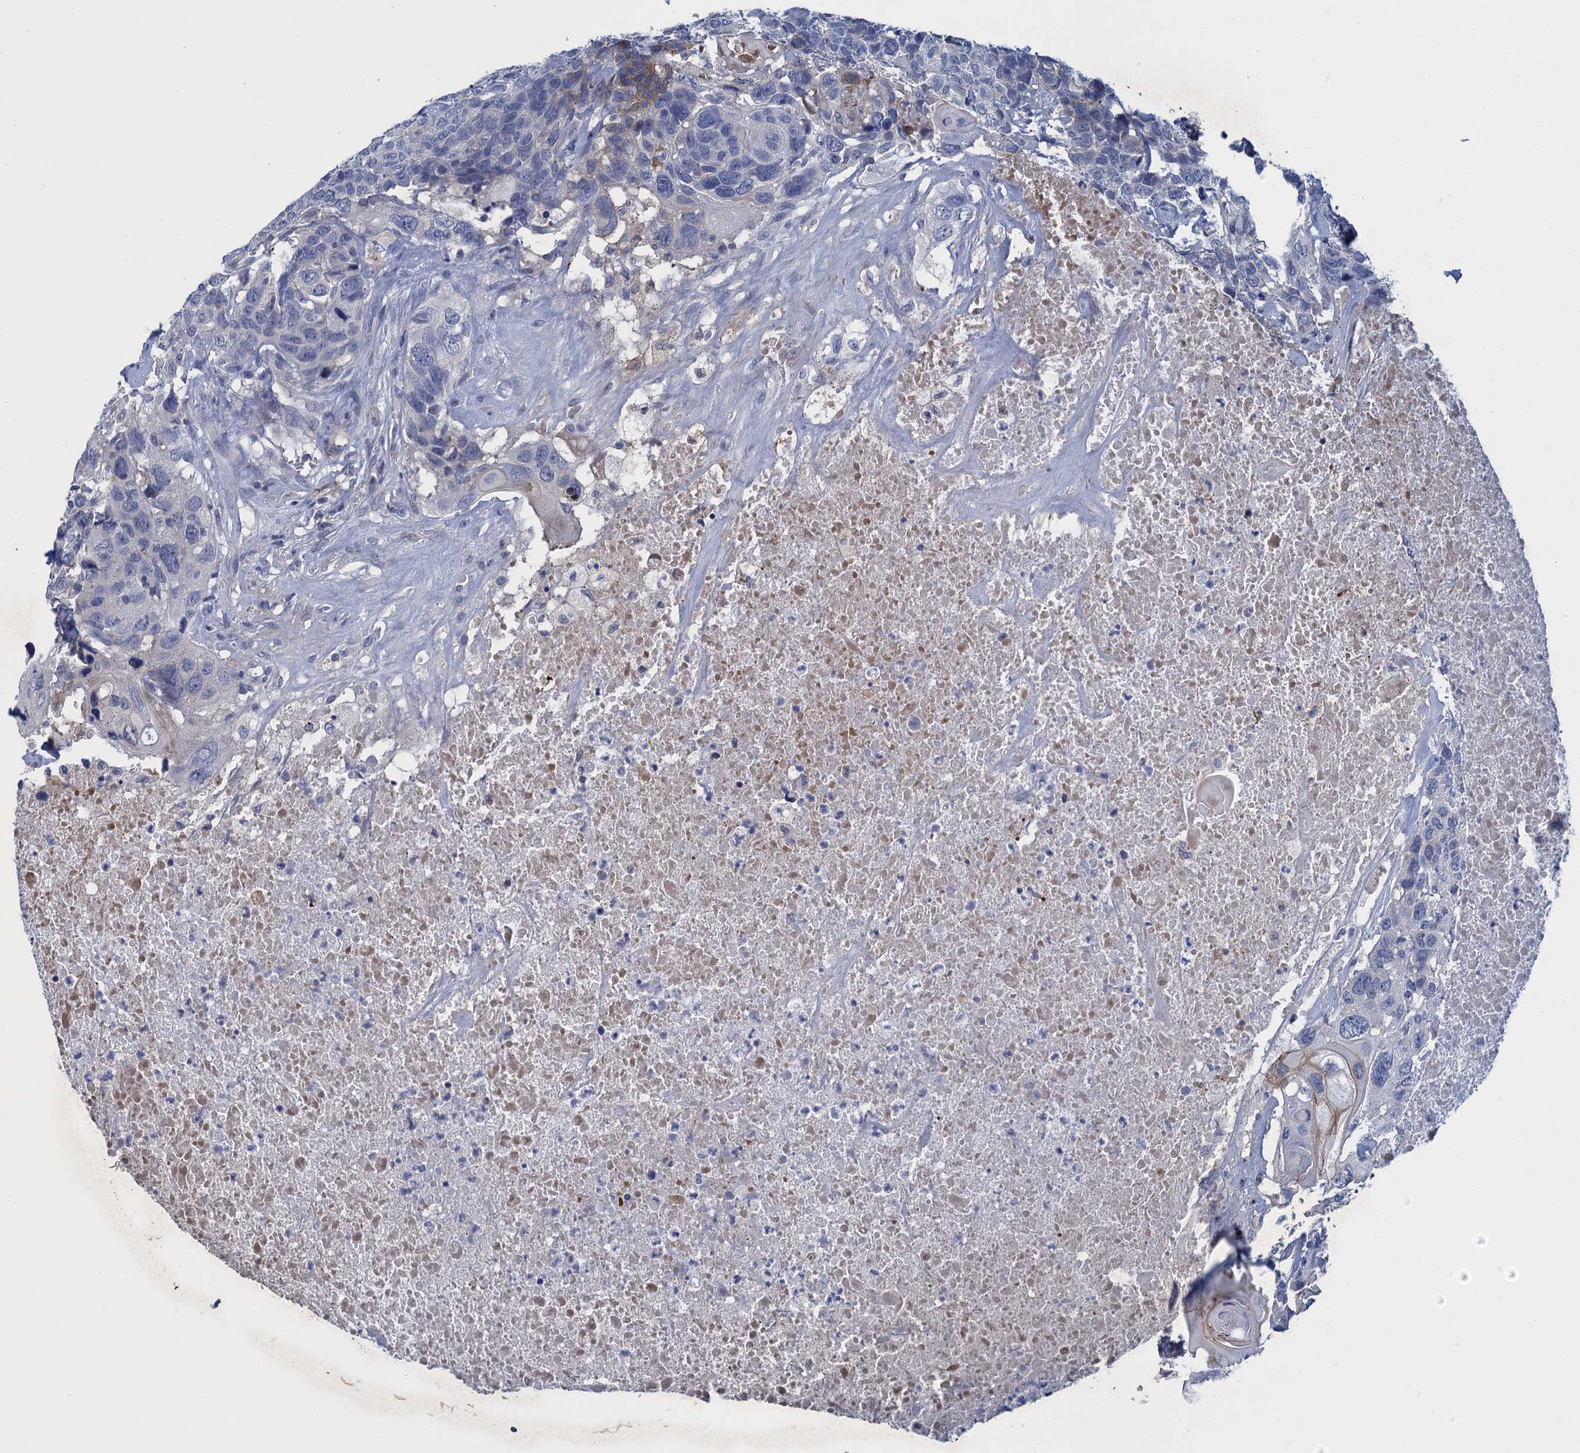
{"staining": {"intensity": "negative", "quantity": "none", "location": "none"}, "tissue": "head and neck cancer", "cell_type": "Tumor cells", "image_type": "cancer", "snomed": [{"axis": "morphology", "description": "Squamous cell carcinoma, NOS"}, {"axis": "topography", "description": "Head-Neck"}], "caption": "DAB immunohistochemical staining of head and neck squamous cell carcinoma displays no significant expression in tumor cells.", "gene": "SCEL", "patient": {"sex": "male", "age": 66}}